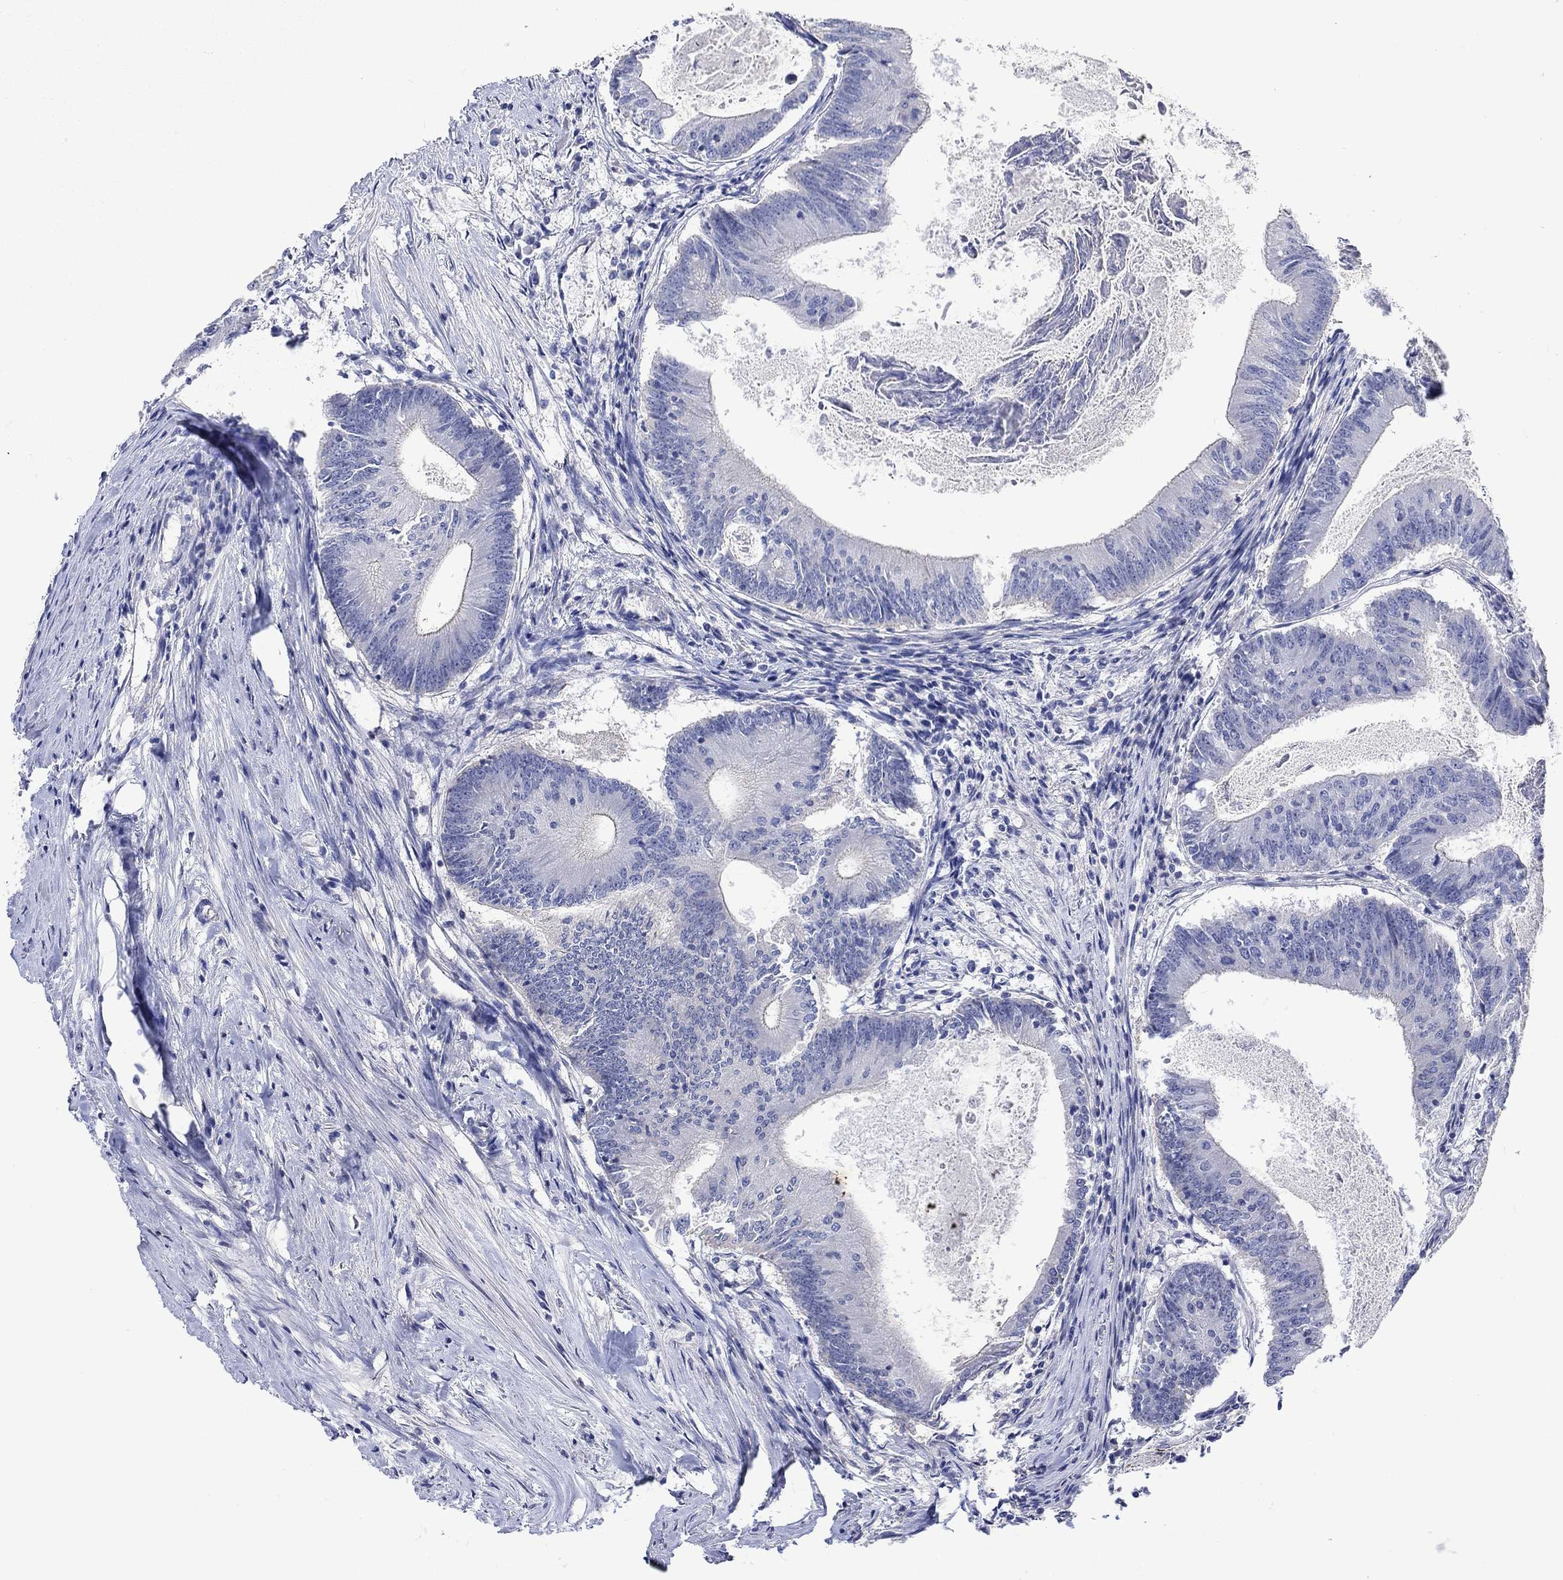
{"staining": {"intensity": "weak", "quantity": "<25%", "location": "cytoplasmic/membranous"}, "tissue": "colorectal cancer", "cell_type": "Tumor cells", "image_type": "cancer", "snomed": [{"axis": "morphology", "description": "Adenocarcinoma, NOS"}, {"axis": "topography", "description": "Colon"}], "caption": "The image demonstrates no significant positivity in tumor cells of colorectal cancer (adenocarcinoma). The staining is performed using DAB brown chromogen with nuclei counter-stained in using hematoxylin.", "gene": "AGRP", "patient": {"sex": "female", "age": 70}}